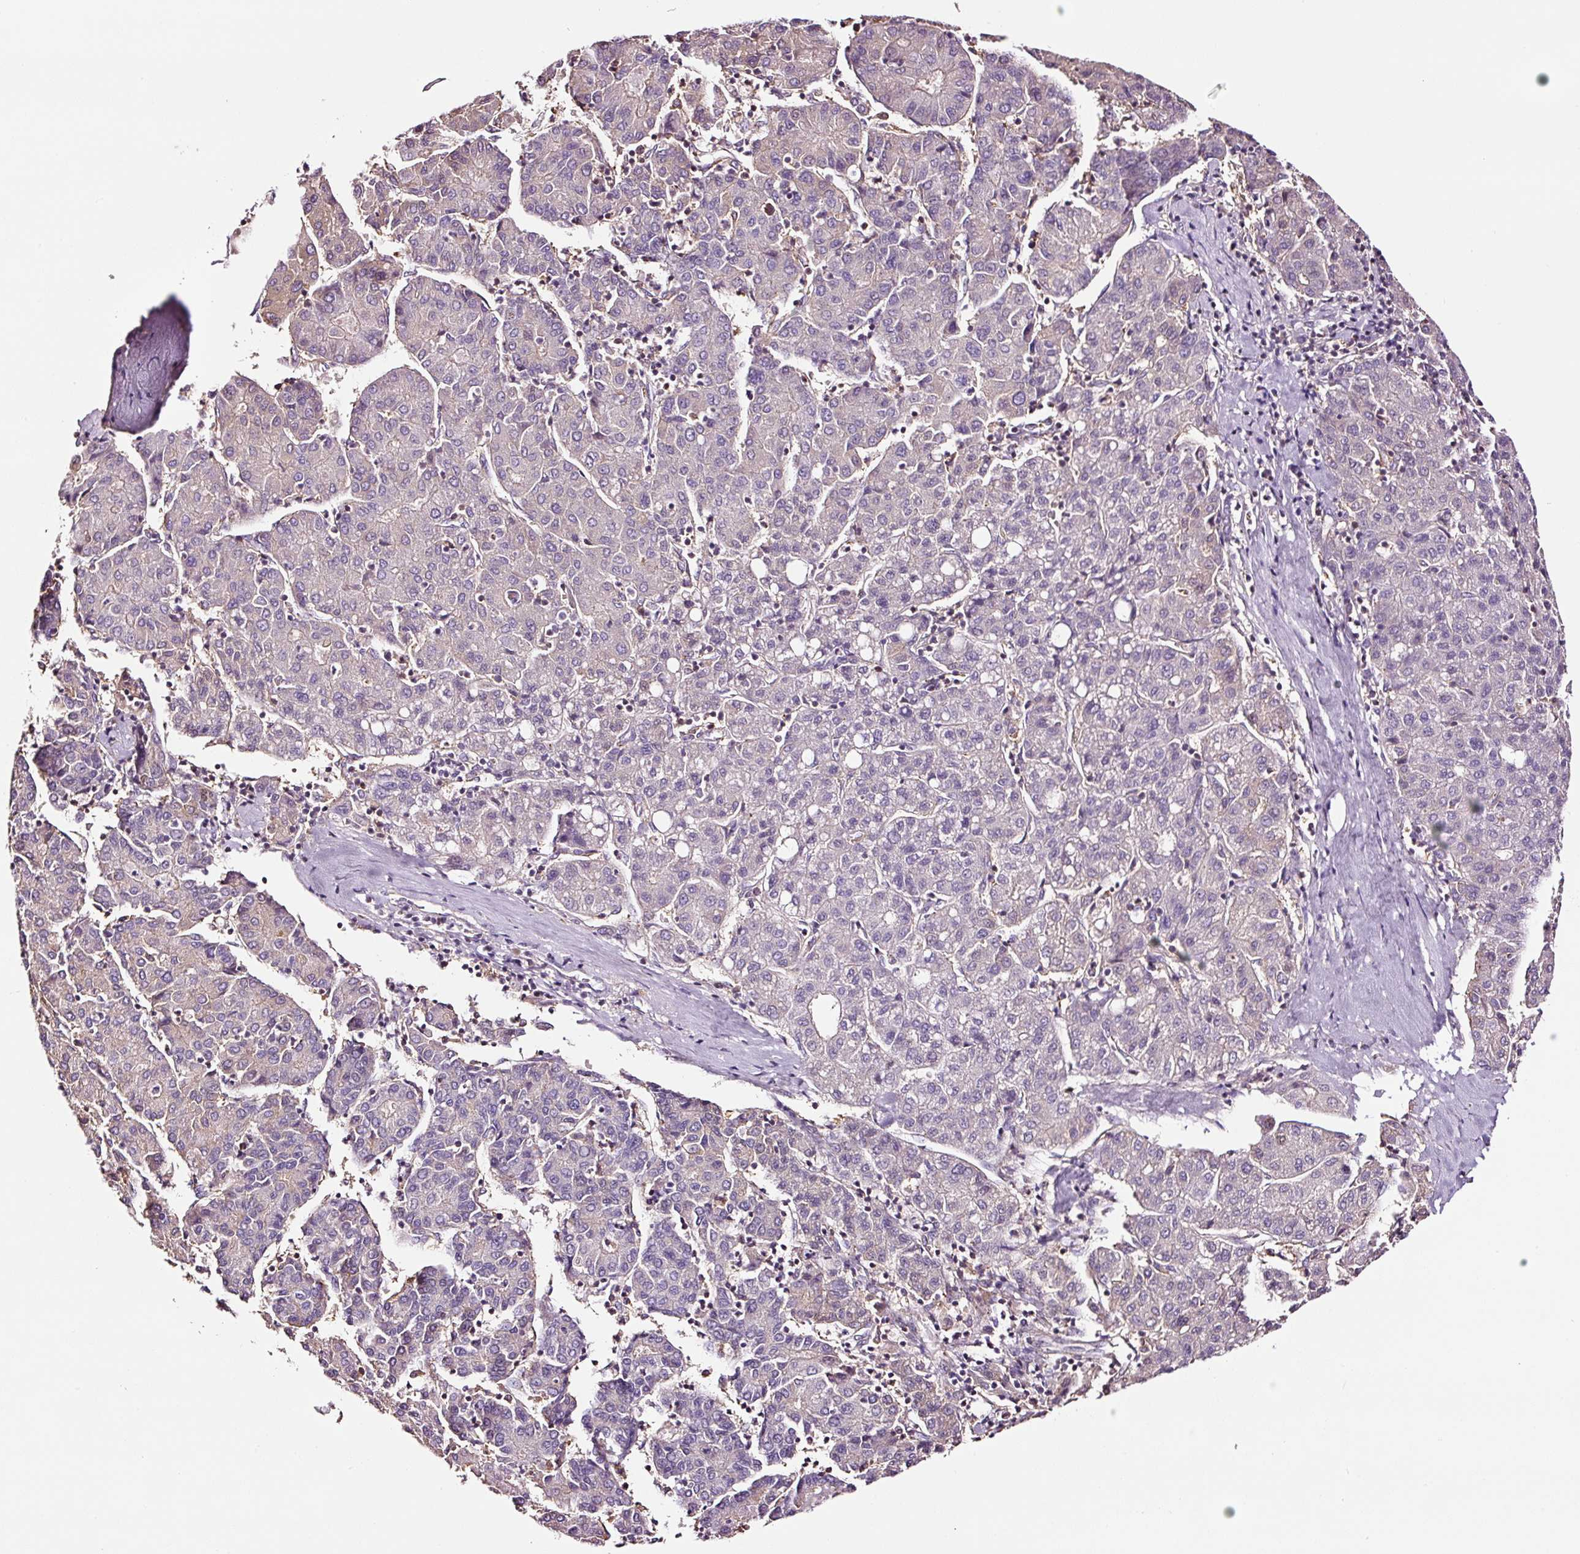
{"staining": {"intensity": "weak", "quantity": "25%-75%", "location": "cytoplasmic/membranous"}, "tissue": "liver cancer", "cell_type": "Tumor cells", "image_type": "cancer", "snomed": [{"axis": "morphology", "description": "Carcinoma, Hepatocellular, NOS"}, {"axis": "topography", "description": "Liver"}], "caption": "Immunohistochemical staining of liver hepatocellular carcinoma shows weak cytoplasmic/membranous protein positivity in approximately 25%-75% of tumor cells.", "gene": "METAP1", "patient": {"sex": "male", "age": 65}}